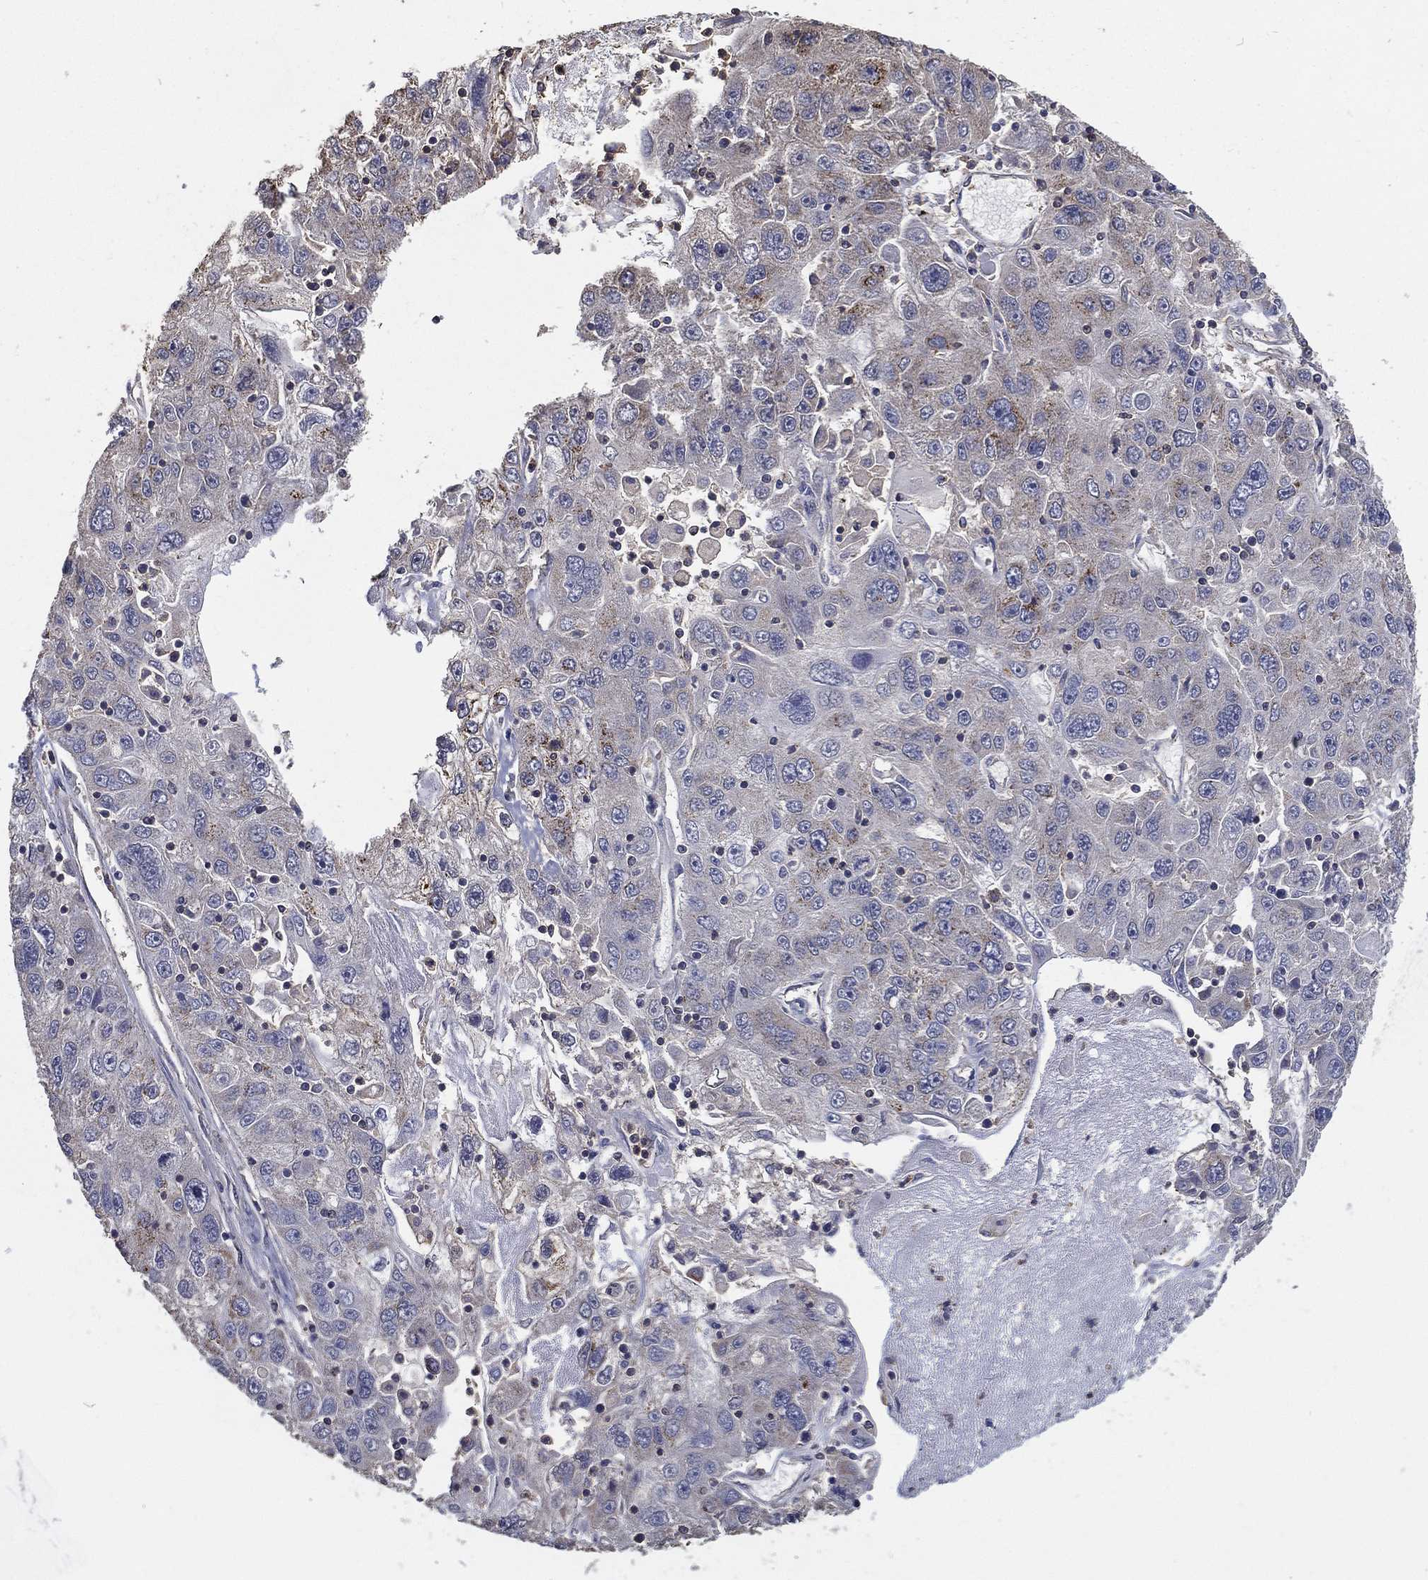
{"staining": {"intensity": "moderate", "quantity": "<25%", "location": "cytoplasmic/membranous"}, "tissue": "stomach cancer", "cell_type": "Tumor cells", "image_type": "cancer", "snomed": [{"axis": "morphology", "description": "Adenocarcinoma, NOS"}, {"axis": "topography", "description": "Stomach"}], "caption": "Stomach cancer (adenocarcinoma) was stained to show a protein in brown. There is low levels of moderate cytoplasmic/membranous positivity in about <25% of tumor cells.", "gene": "GPR183", "patient": {"sex": "male", "age": 56}}